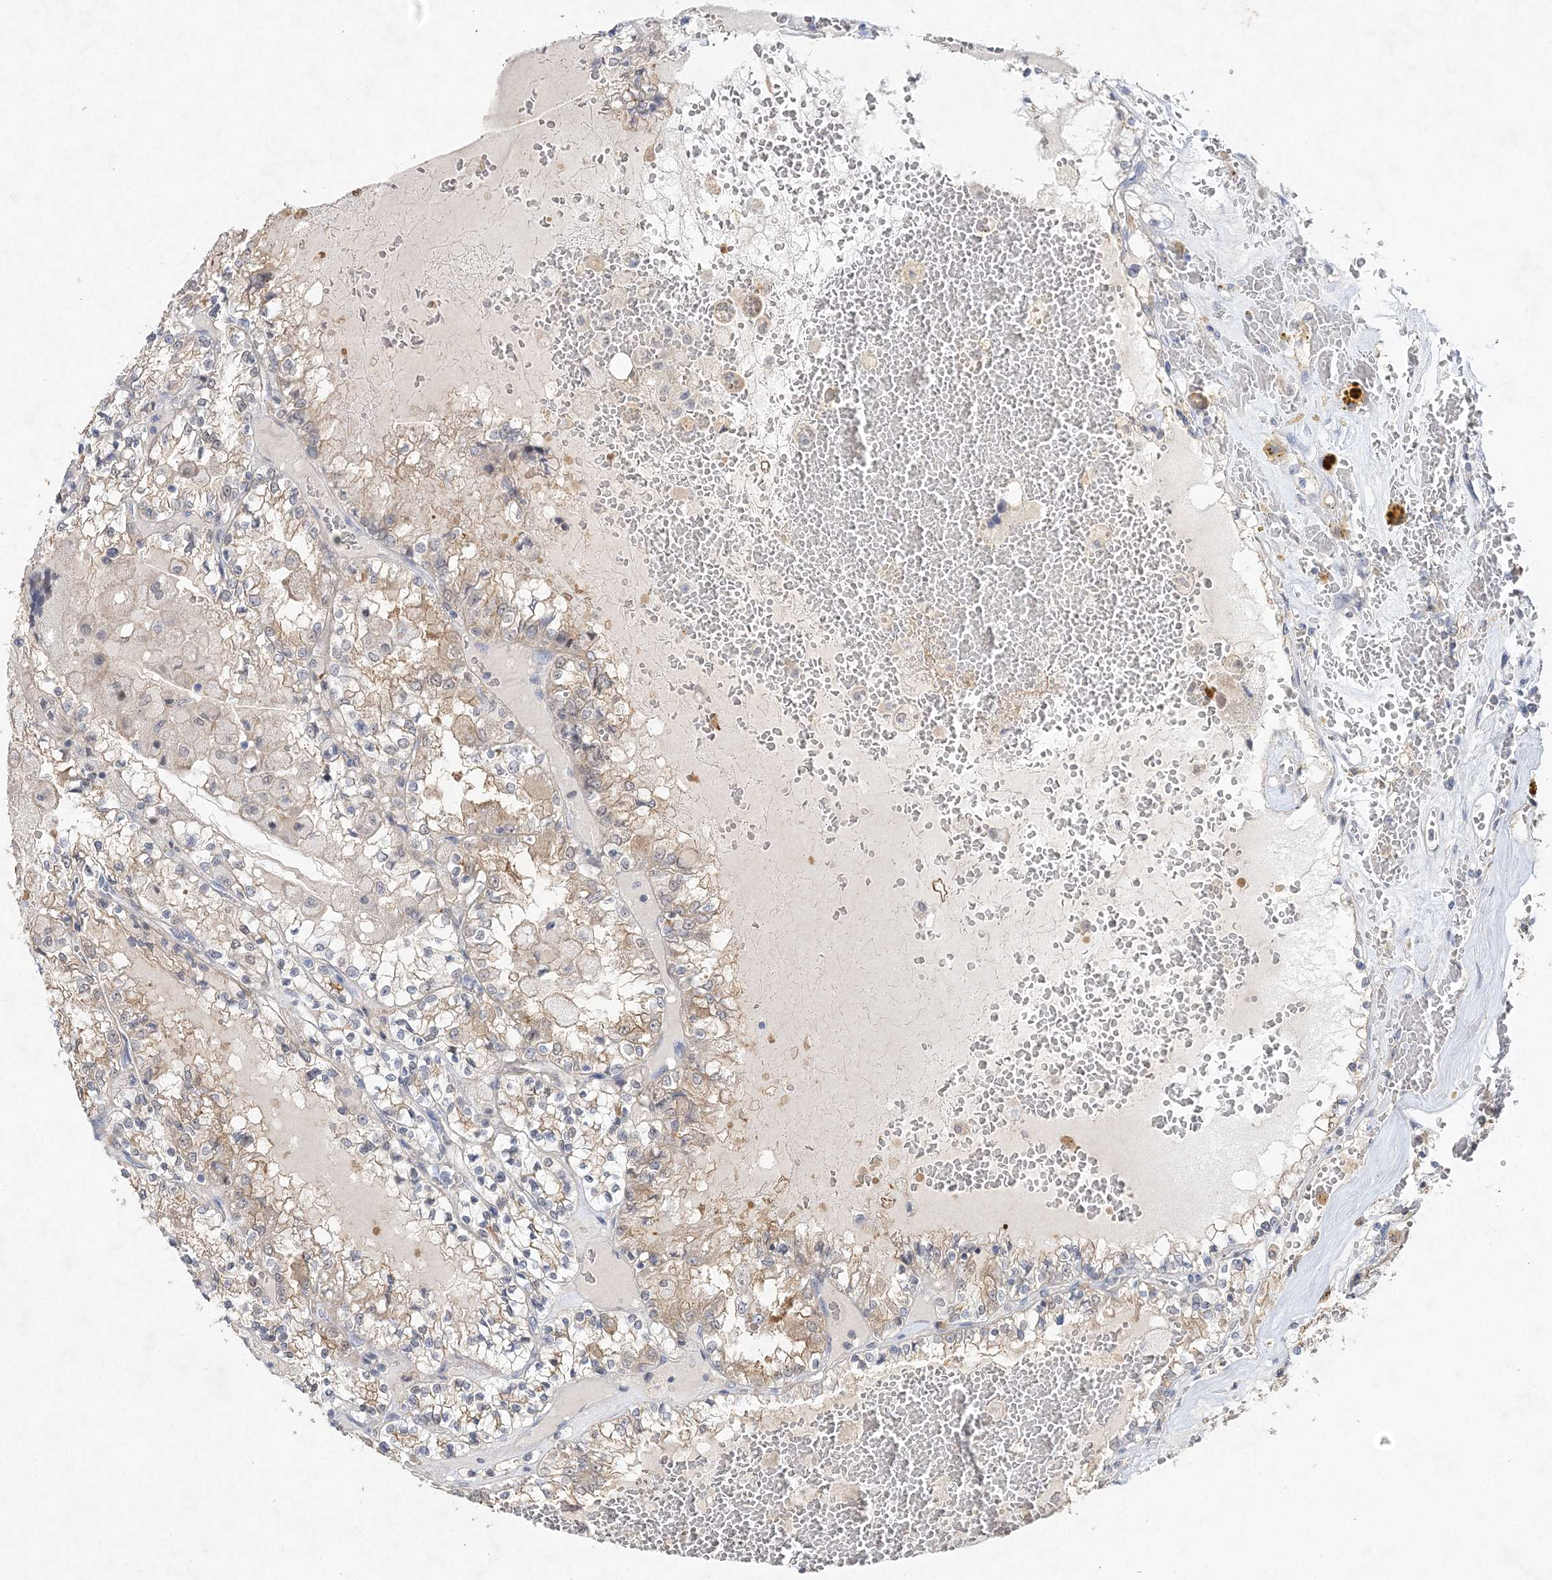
{"staining": {"intensity": "moderate", "quantity": "25%-75%", "location": "cytoplasmic/membranous"}, "tissue": "renal cancer", "cell_type": "Tumor cells", "image_type": "cancer", "snomed": [{"axis": "morphology", "description": "Adenocarcinoma, NOS"}, {"axis": "topography", "description": "Kidney"}], "caption": "Approximately 25%-75% of tumor cells in adenocarcinoma (renal) reveal moderate cytoplasmic/membranous protein expression as visualized by brown immunohistochemical staining.", "gene": "MAT2B", "patient": {"sex": "female", "age": 56}}